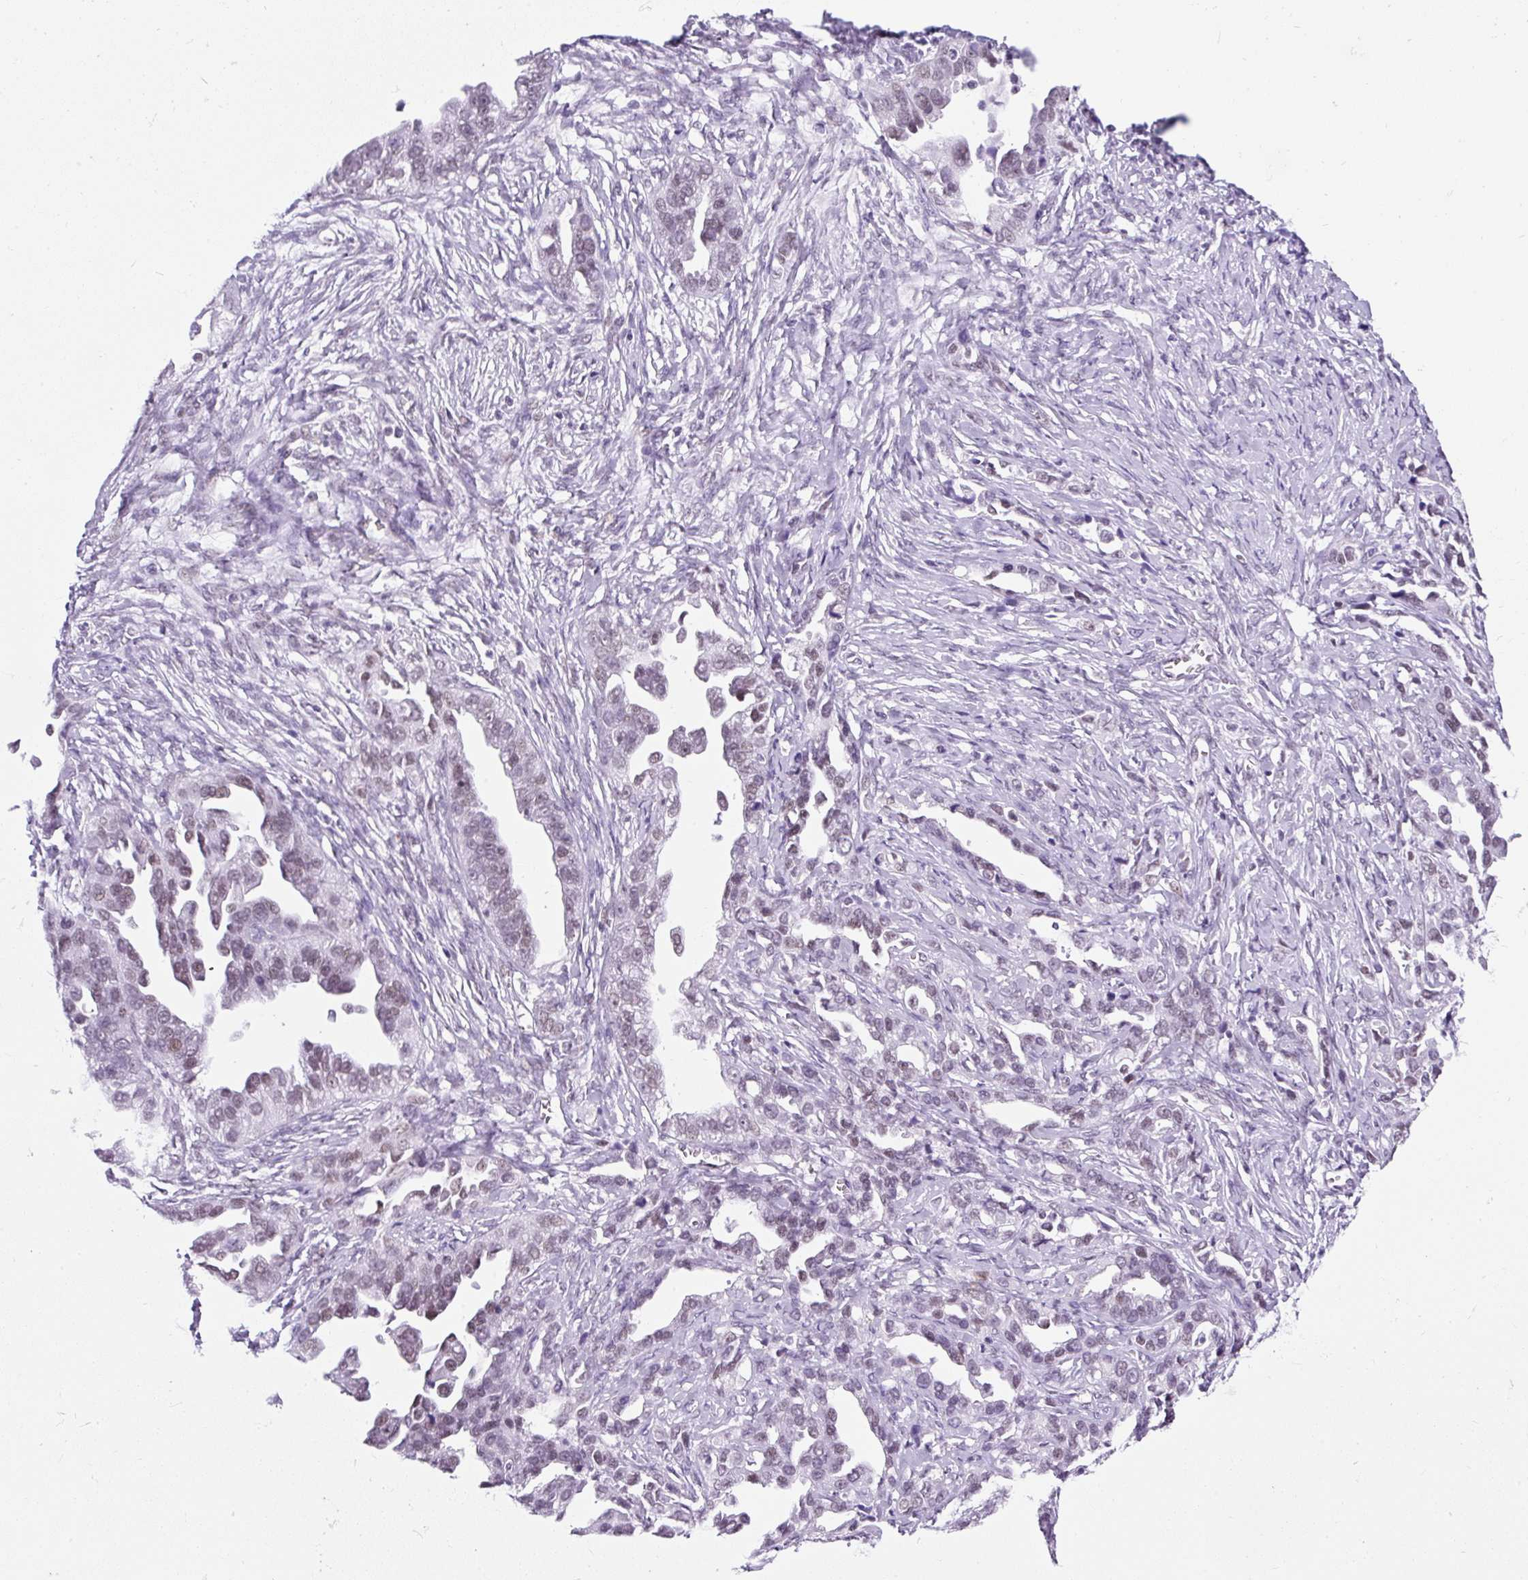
{"staining": {"intensity": "weak", "quantity": "25%-75%", "location": "nuclear"}, "tissue": "ovarian cancer", "cell_type": "Tumor cells", "image_type": "cancer", "snomed": [{"axis": "morphology", "description": "Cystadenocarcinoma, serous, NOS"}, {"axis": "topography", "description": "Ovary"}], "caption": "Immunohistochemical staining of human ovarian cancer (serous cystadenocarcinoma) demonstrates weak nuclear protein positivity in approximately 25%-75% of tumor cells.", "gene": "PLCXD2", "patient": {"sex": "female", "age": 75}}